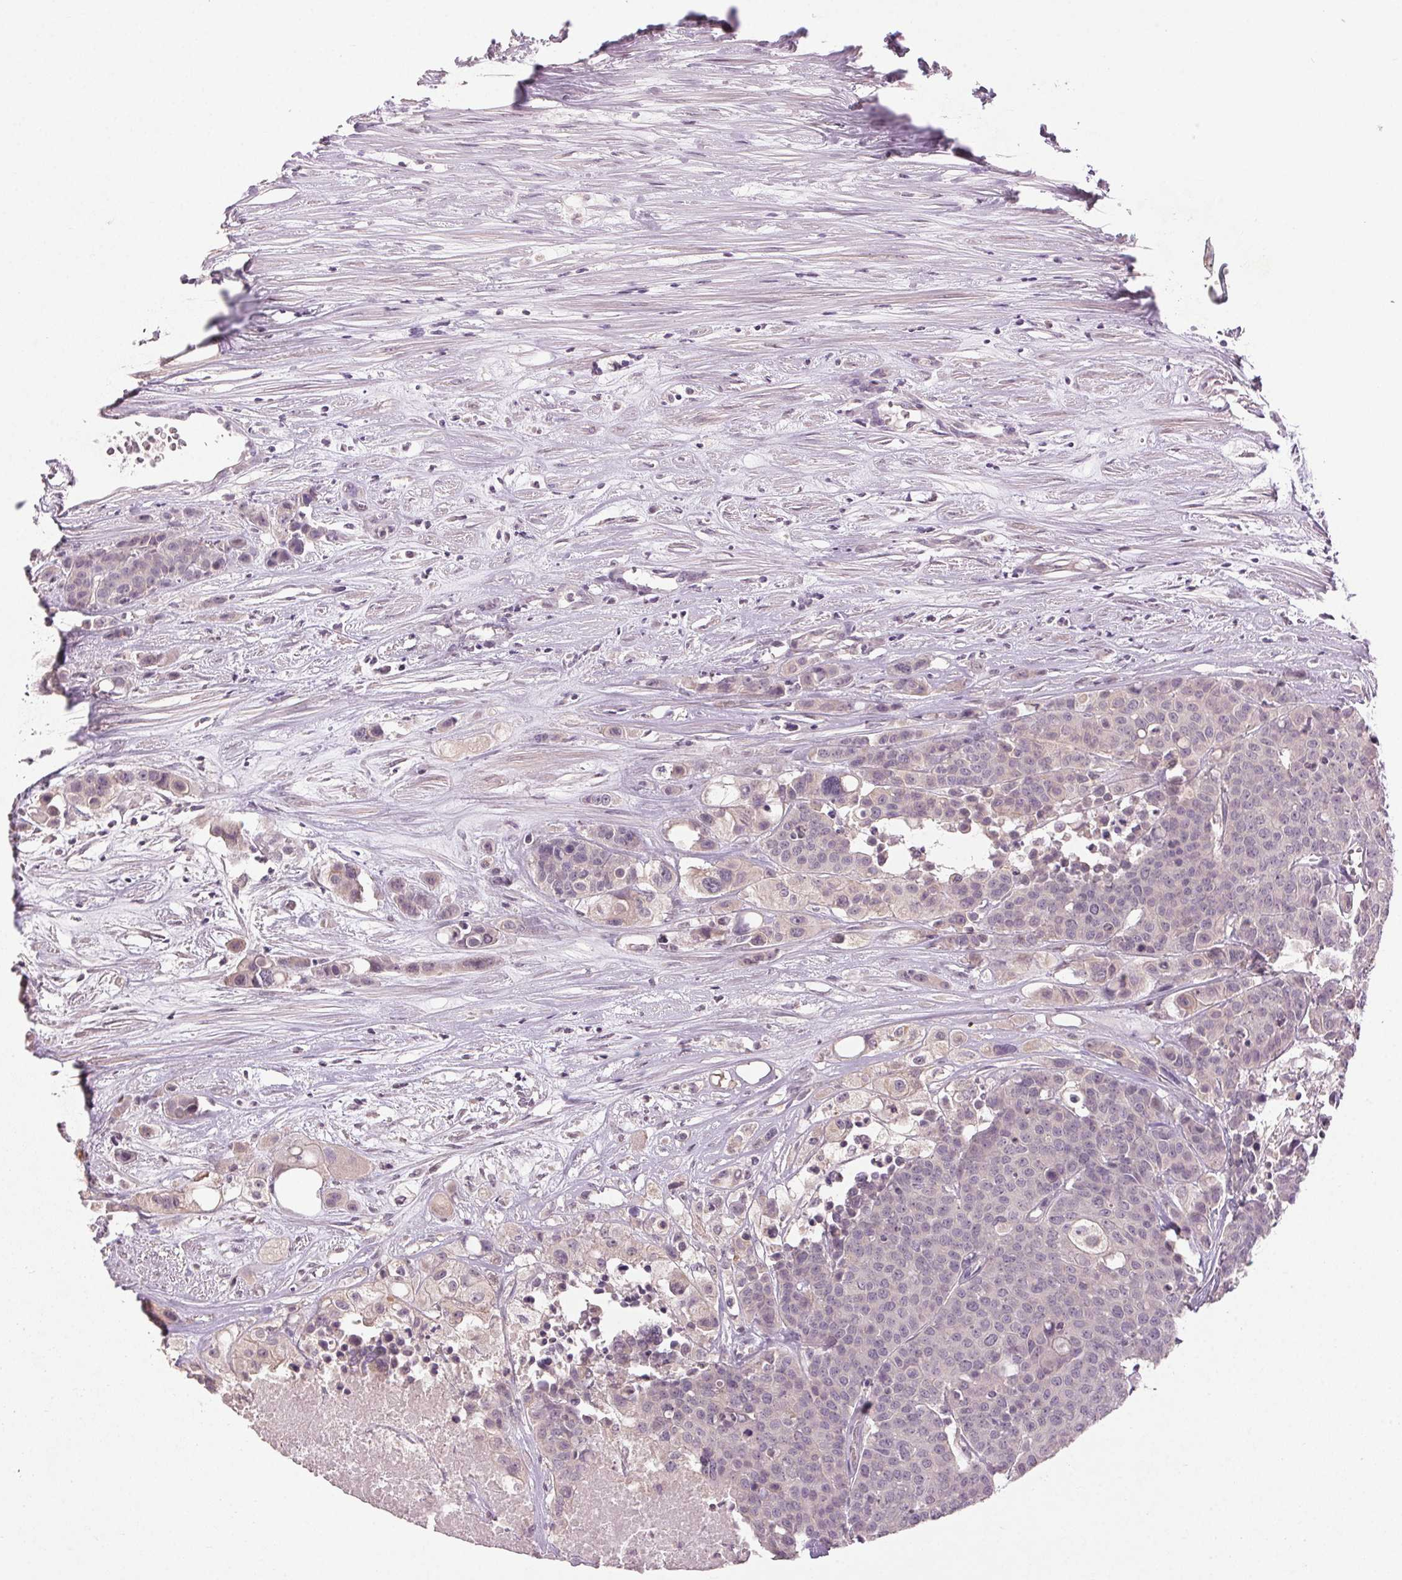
{"staining": {"intensity": "negative", "quantity": "none", "location": "none"}, "tissue": "carcinoid", "cell_type": "Tumor cells", "image_type": "cancer", "snomed": [{"axis": "morphology", "description": "Carcinoid, malignant, NOS"}, {"axis": "topography", "description": "Colon"}], "caption": "Immunohistochemical staining of carcinoid (malignant) displays no significant positivity in tumor cells.", "gene": "KLRC3", "patient": {"sex": "male", "age": 81}}